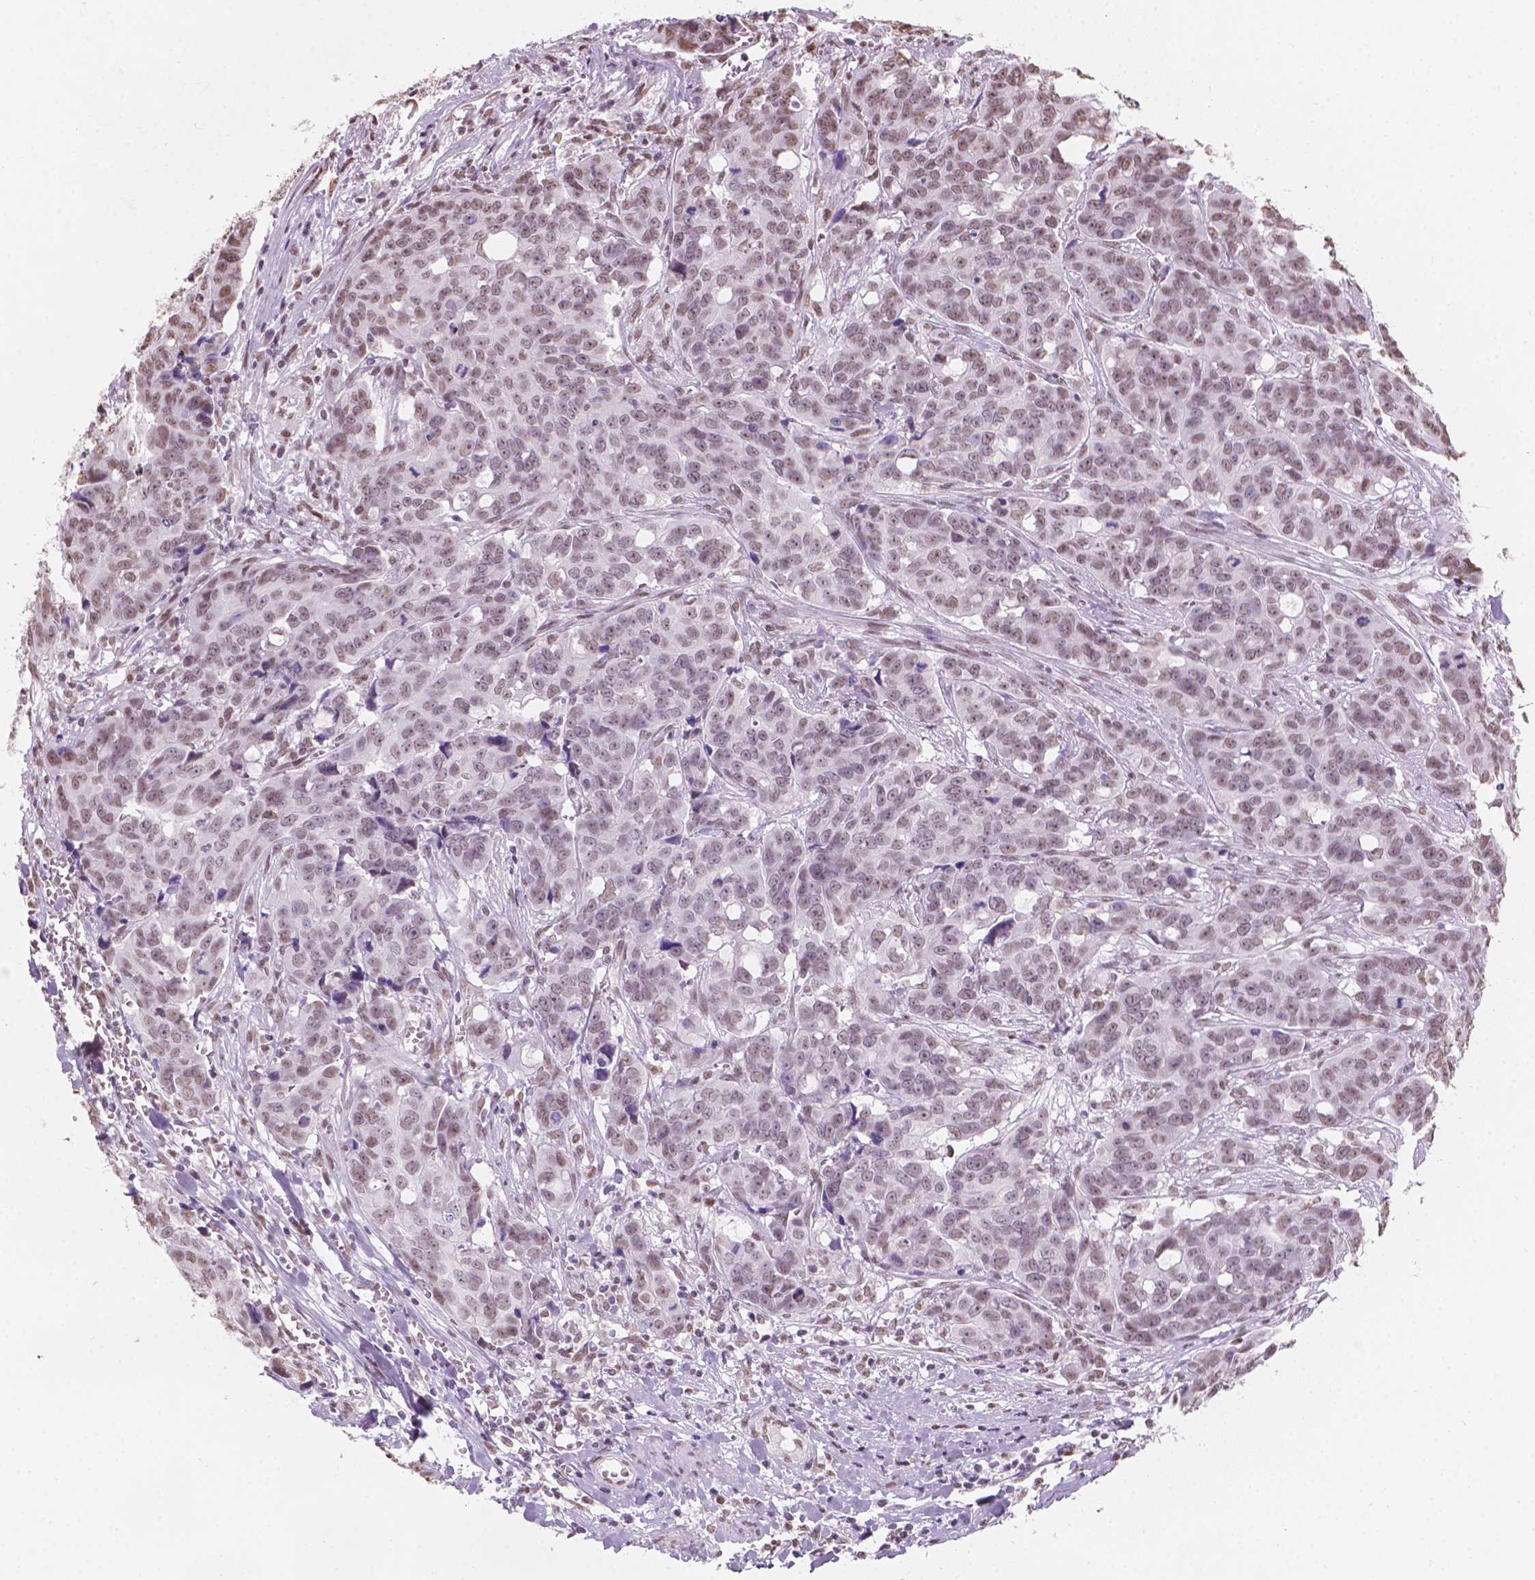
{"staining": {"intensity": "weak", "quantity": ">75%", "location": "nuclear"}, "tissue": "ovarian cancer", "cell_type": "Tumor cells", "image_type": "cancer", "snomed": [{"axis": "morphology", "description": "Carcinoma, endometroid"}, {"axis": "topography", "description": "Ovary"}], "caption": "Tumor cells show low levels of weak nuclear expression in about >75% of cells in ovarian endometroid carcinoma. (Stains: DAB (3,3'-diaminobenzidine) in brown, nuclei in blue, Microscopy: brightfield microscopy at high magnification).", "gene": "PIAS2", "patient": {"sex": "female", "age": 78}}